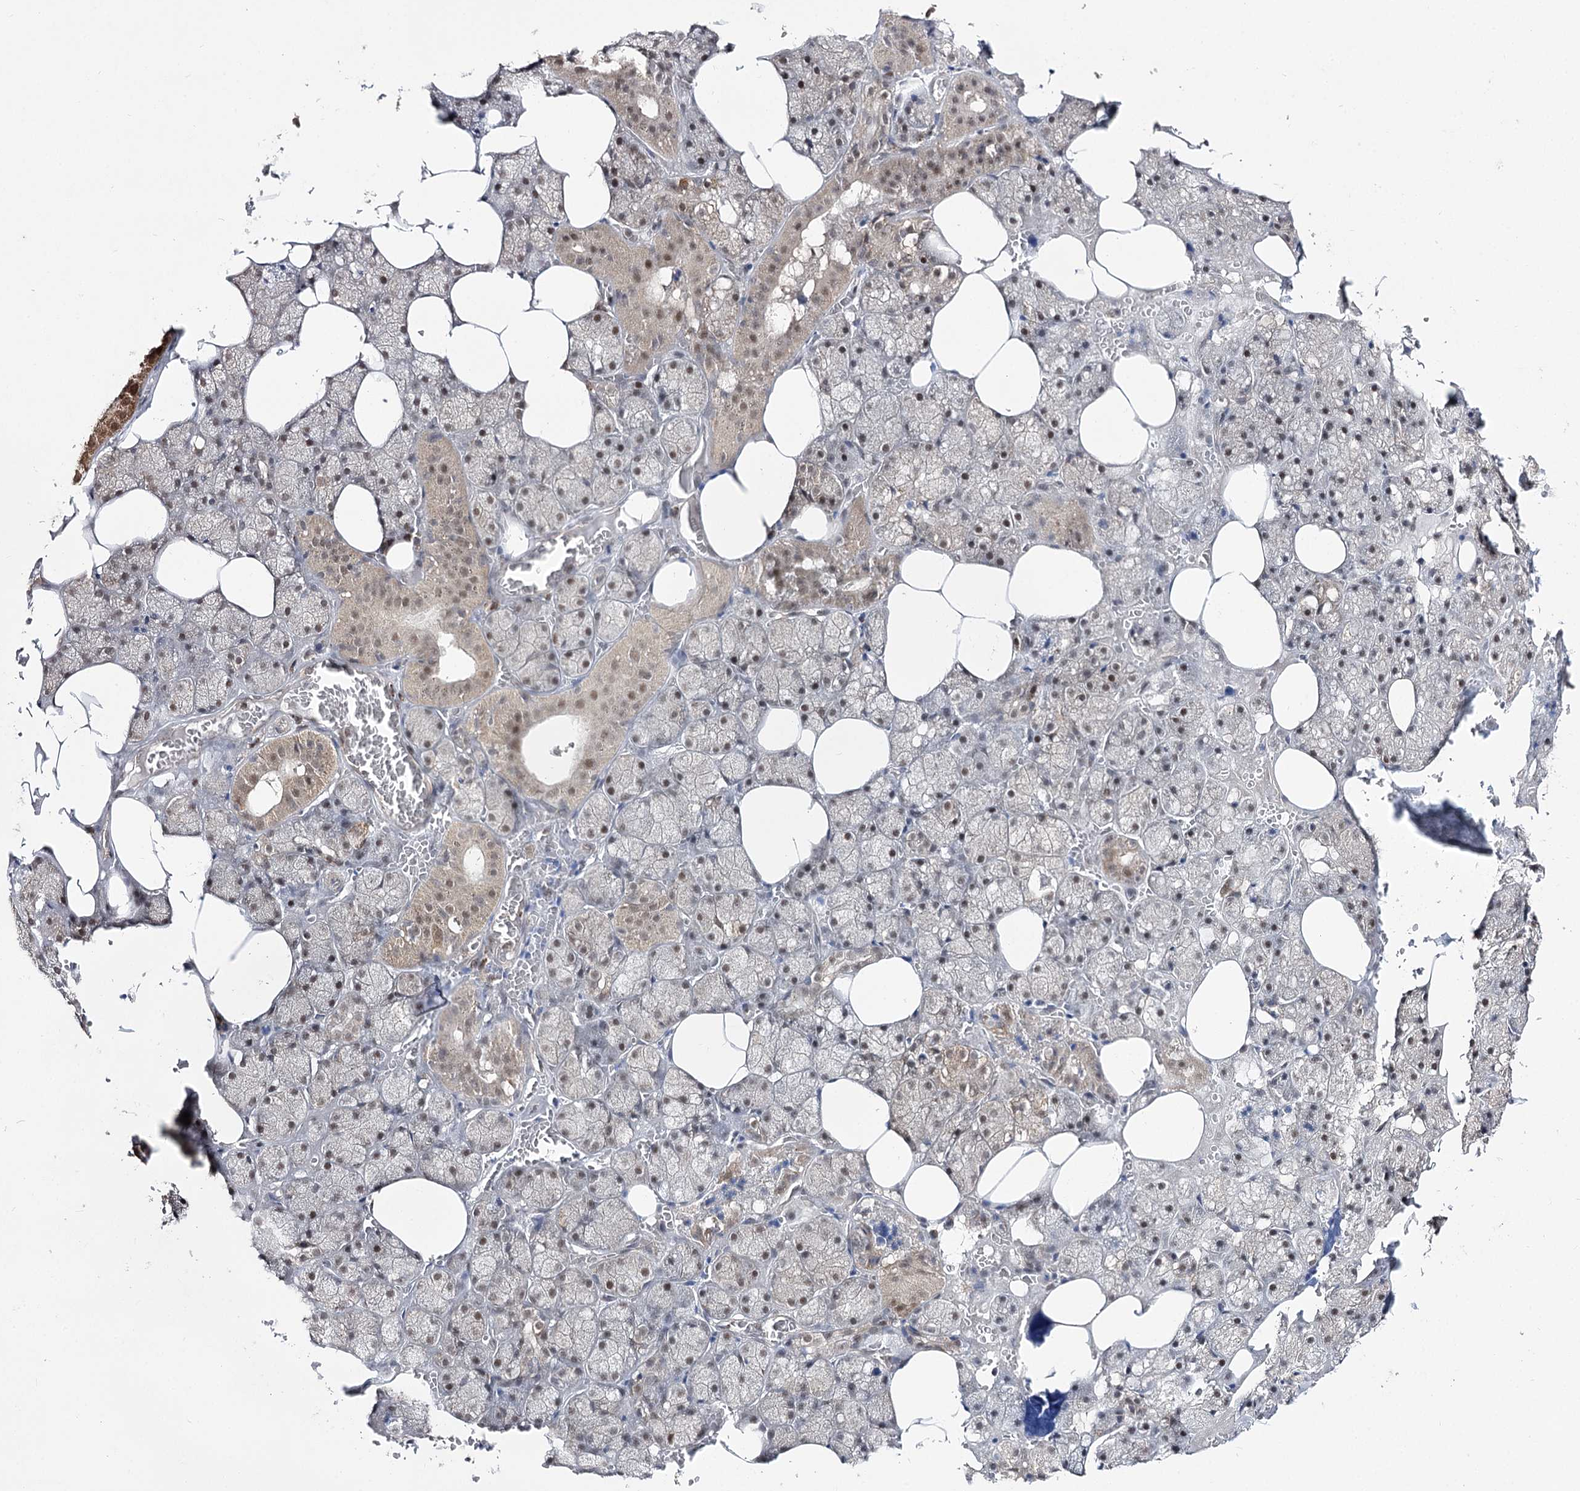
{"staining": {"intensity": "weak", "quantity": "25%-75%", "location": "cytoplasmic/membranous,nuclear"}, "tissue": "salivary gland", "cell_type": "Glandular cells", "image_type": "normal", "snomed": [{"axis": "morphology", "description": "Normal tissue, NOS"}, {"axis": "topography", "description": "Salivary gland"}], "caption": "IHC image of unremarkable salivary gland: human salivary gland stained using immunohistochemistry reveals low levels of weak protein expression localized specifically in the cytoplasmic/membranous,nuclear of glandular cells, appearing as a cytoplasmic/membranous,nuclear brown color.", "gene": "SLC4A1AP", "patient": {"sex": "male", "age": 62}}